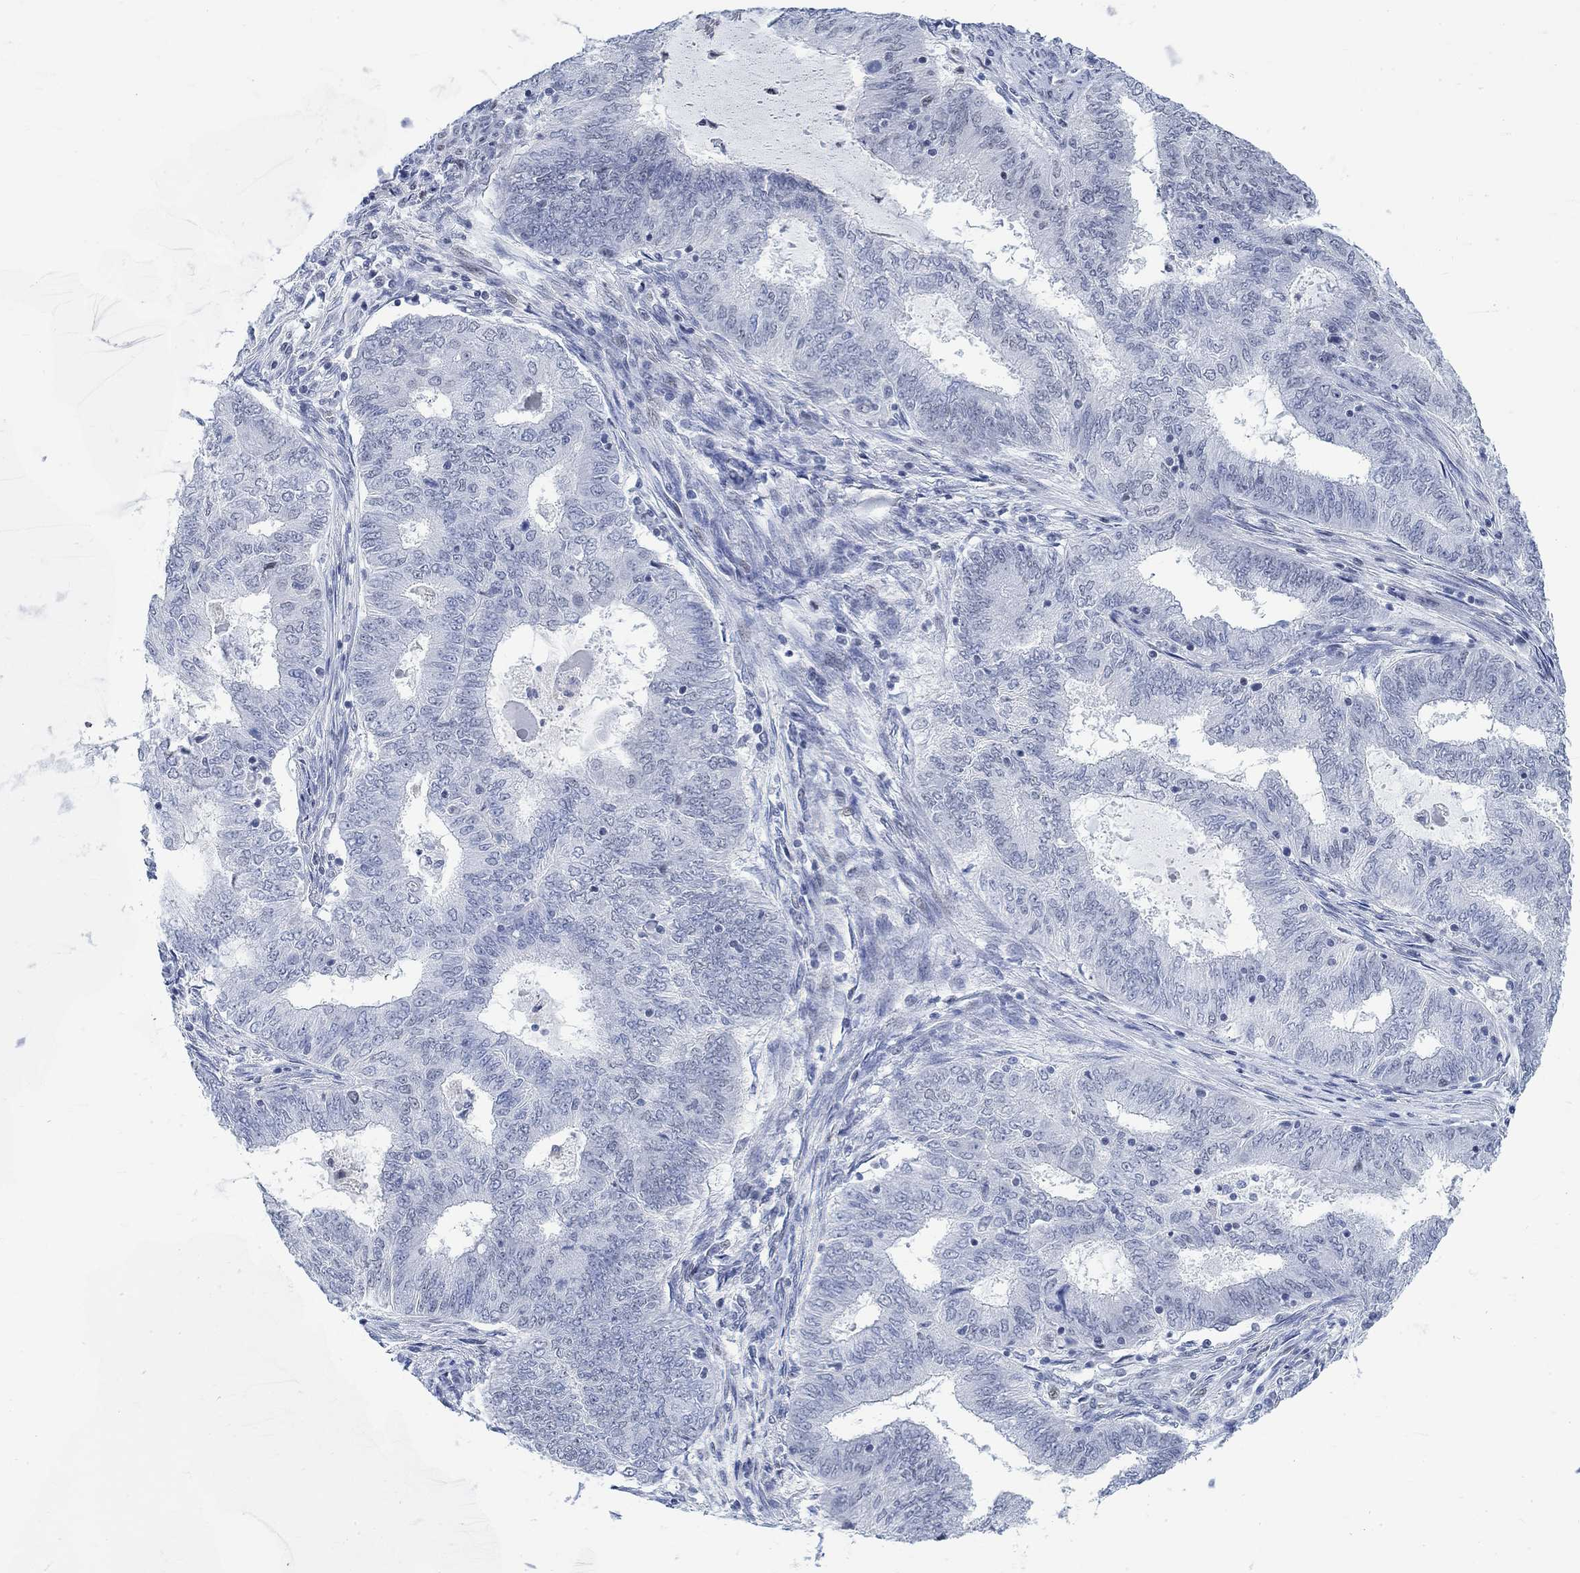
{"staining": {"intensity": "negative", "quantity": "none", "location": "none"}, "tissue": "endometrial cancer", "cell_type": "Tumor cells", "image_type": "cancer", "snomed": [{"axis": "morphology", "description": "Adenocarcinoma, NOS"}, {"axis": "topography", "description": "Endometrium"}], "caption": "High power microscopy photomicrograph of an immunohistochemistry (IHC) histopathology image of adenocarcinoma (endometrial), revealing no significant expression in tumor cells. The staining was performed using DAB (3,3'-diaminobenzidine) to visualize the protein expression in brown, while the nuclei were stained in blue with hematoxylin (Magnification: 20x).", "gene": "KCNH8", "patient": {"sex": "female", "age": 62}}